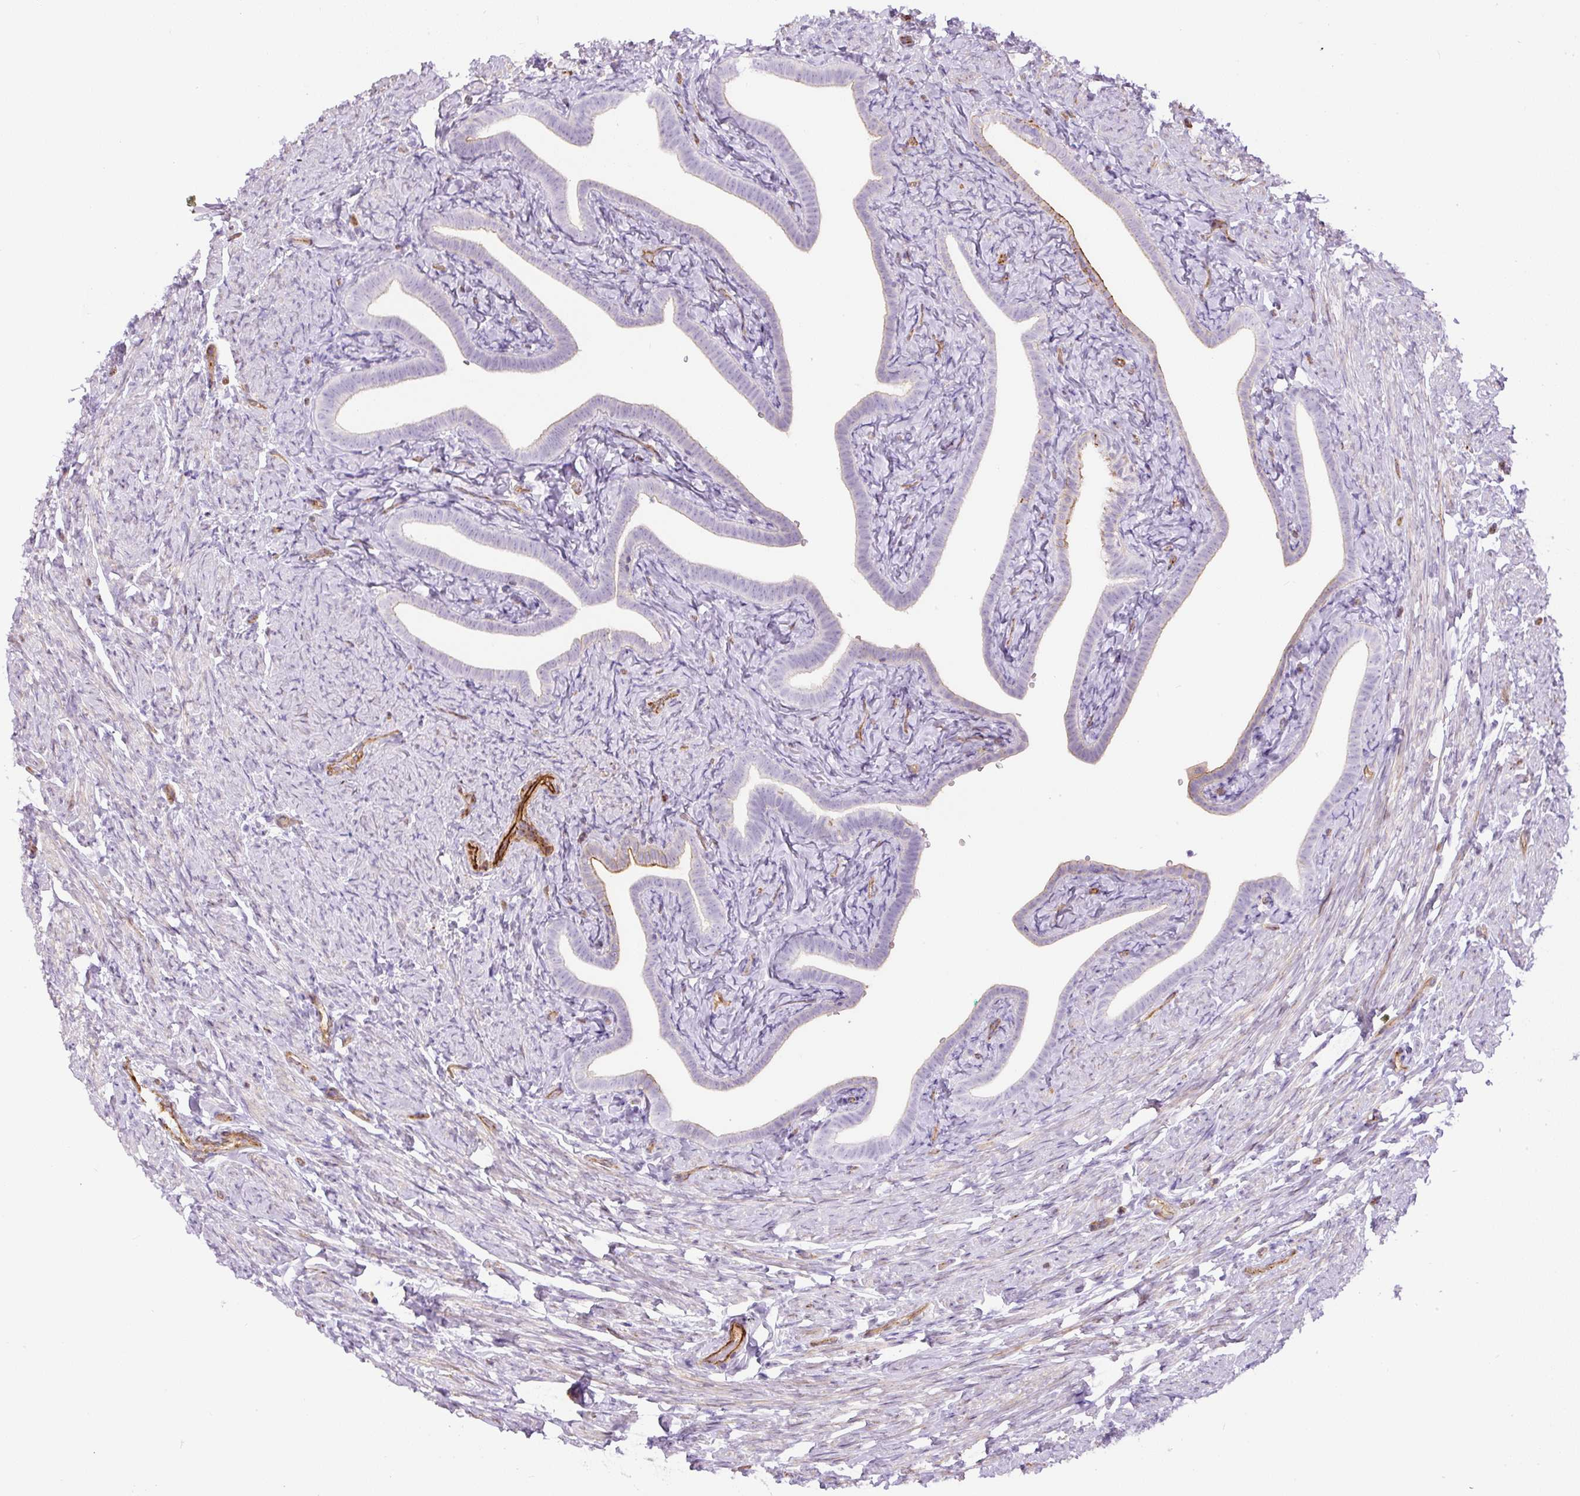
{"staining": {"intensity": "moderate", "quantity": "25%-75%", "location": "cytoplasmic/membranous"}, "tissue": "fallopian tube", "cell_type": "Glandular cells", "image_type": "normal", "snomed": [{"axis": "morphology", "description": "Normal tissue, NOS"}, {"axis": "topography", "description": "Fallopian tube"}], "caption": "Immunohistochemical staining of normal fallopian tube shows 25%-75% levels of moderate cytoplasmic/membranous protein positivity in approximately 25%-75% of glandular cells.", "gene": "B3GALT5", "patient": {"sex": "female", "age": 69}}